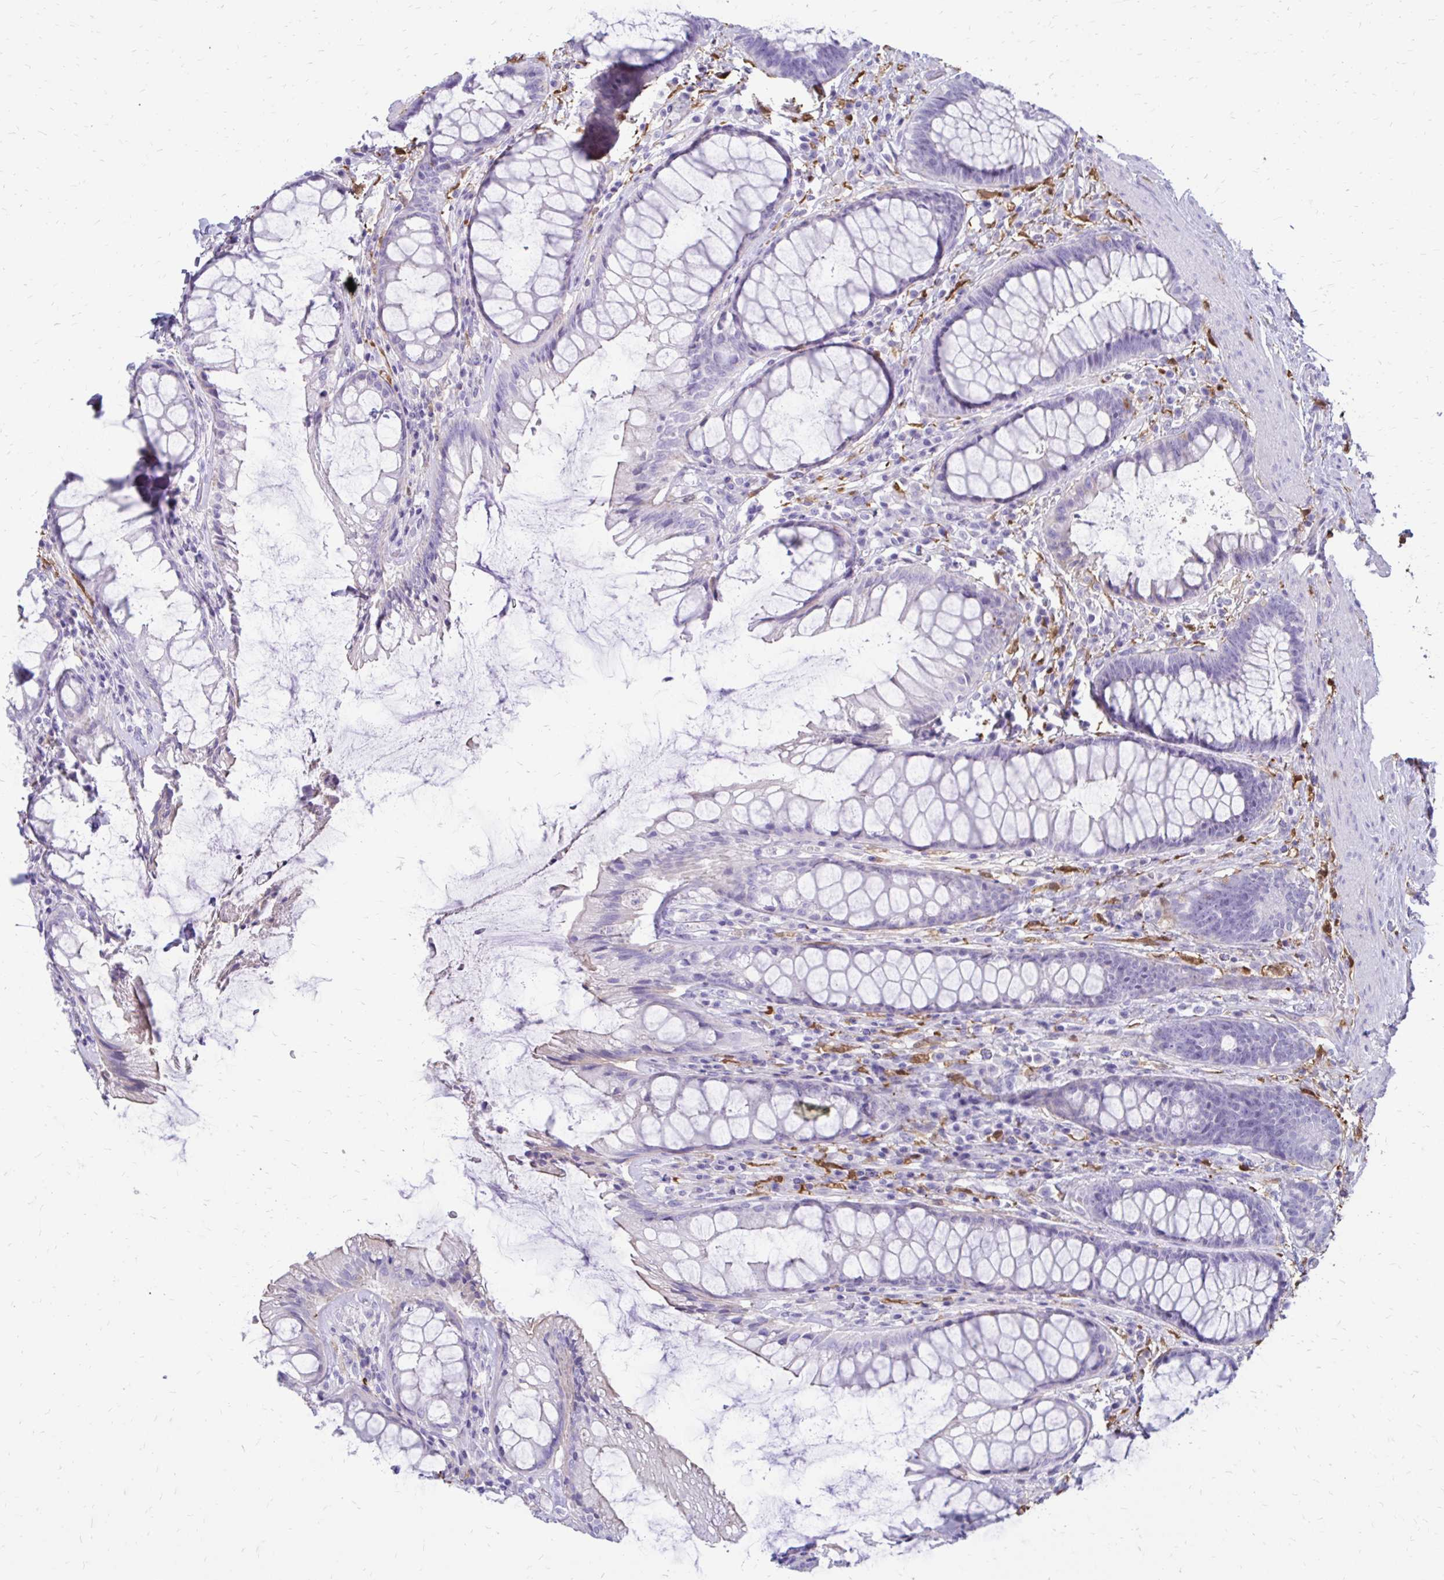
{"staining": {"intensity": "negative", "quantity": "none", "location": "none"}, "tissue": "rectum", "cell_type": "Glandular cells", "image_type": "normal", "snomed": [{"axis": "morphology", "description": "Normal tissue, NOS"}, {"axis": "topography", "description": "Rectum"}], "caption": "There is no significant staining in glandular cells of rectum. (Stains: DAB (3,3'-diaminobenzidine) IHC with hematoxylin counter stain, Microscopy: brightfield microscopy at high magnification).", "gene": "SIGLEC11", "patient": {"sex": "male", "age": 72}}